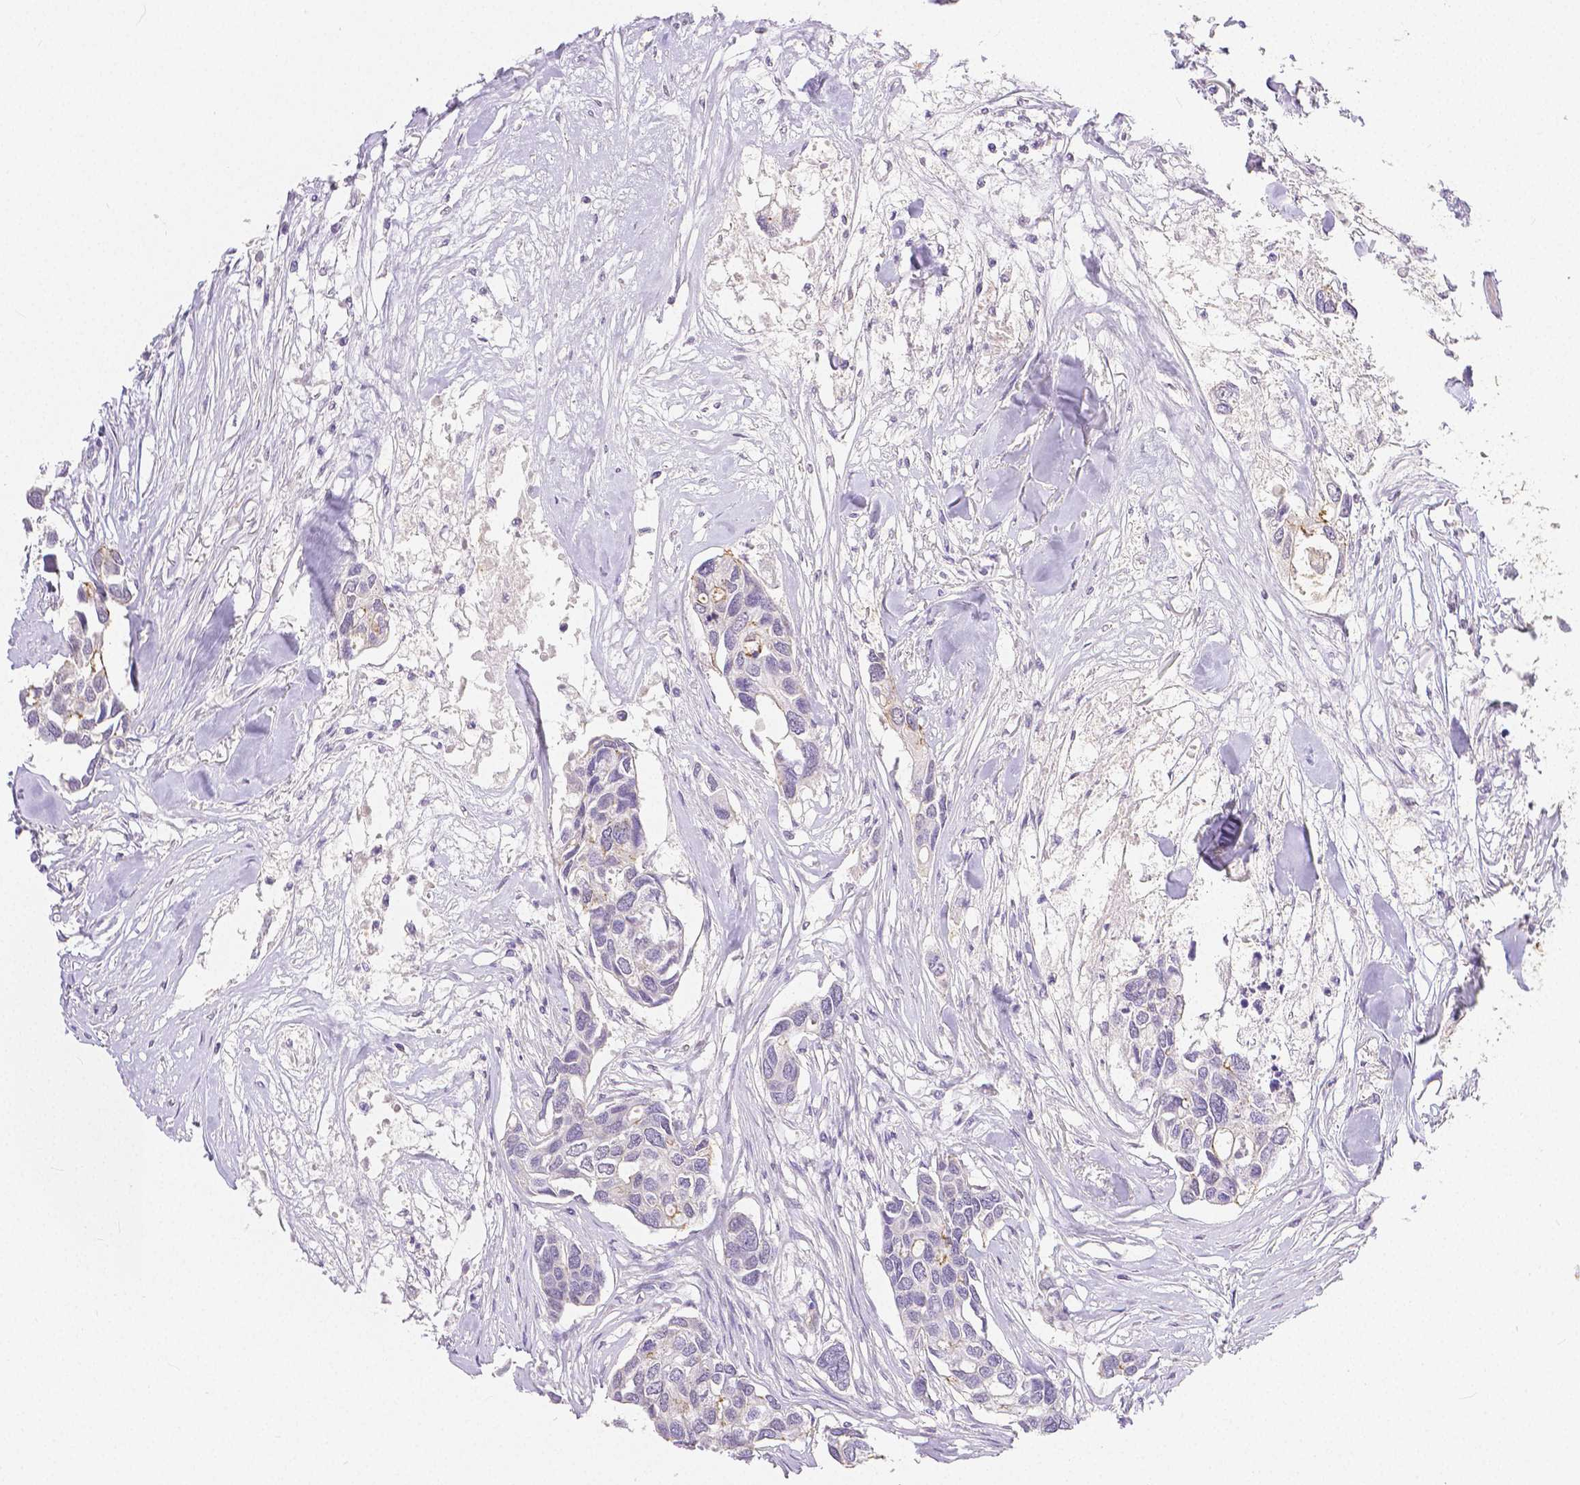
{"staining": {"intensity": "negative", "quantity": "none", "location": "none"}, "tissue": "breast cancer", "cell_type": "Tumor cells", "image_type": "cancer", "snomed": [{"axis": "morphology", "description": "Duct carcinoma"}, {"axis": "topography", "description": "Breast"}], "caption": "IHC histopathology image of neoplastic tissue: human breast cancer stained with DAB (3,3'-diaminobenzidine) exhibits no significant protein expression in tumor cells. (DAB (3,3'-diaminobenzidine) immunohistochemistry (IHC) with hematoxylin counter stain).", "gene": "OCLN", "patient": {"sex": "female", "age": 83}}